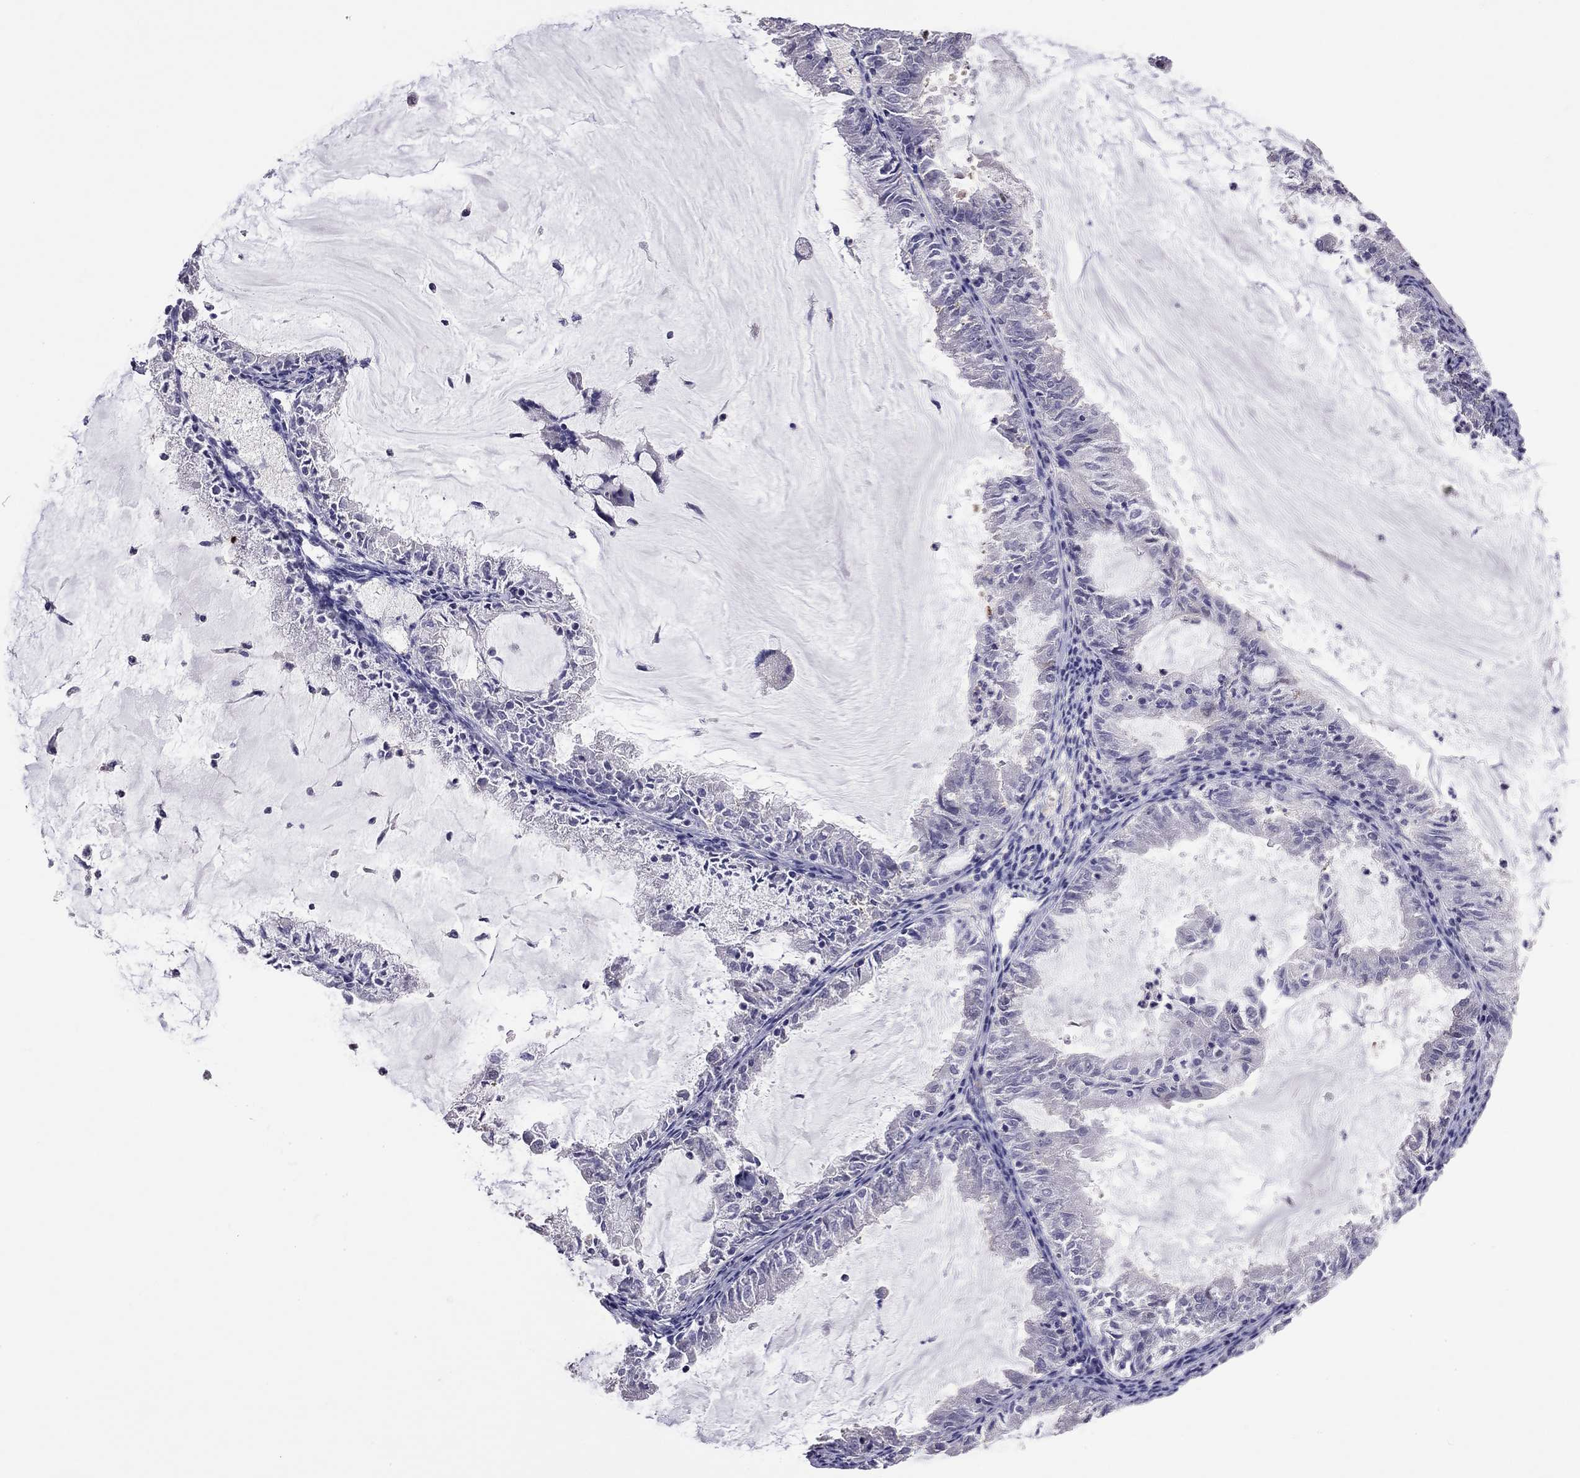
{"staining": {"intensity": "negative", "quantity": "none", "location": "none"}, "tissue": "endometrial cancer", "cell_type": "Tumor cells", "image_type": "cancer", "snomed": [{"axis": "morphology", "description": "Adenocarcinoma, NOS"}, {"axis": "topography", "description": "Endometrium"}], "caption": "High magnification brightfield microscopy of endometrial cancer (adenocarcinoma) stained with DAB (3,3'-diaminobenzidine) (brown) and counterstained with hematoxylin (blue): tumor cells show no significant staining.", "gene": "FEZ1", "patient": {"sex": "female", "age": 57}}